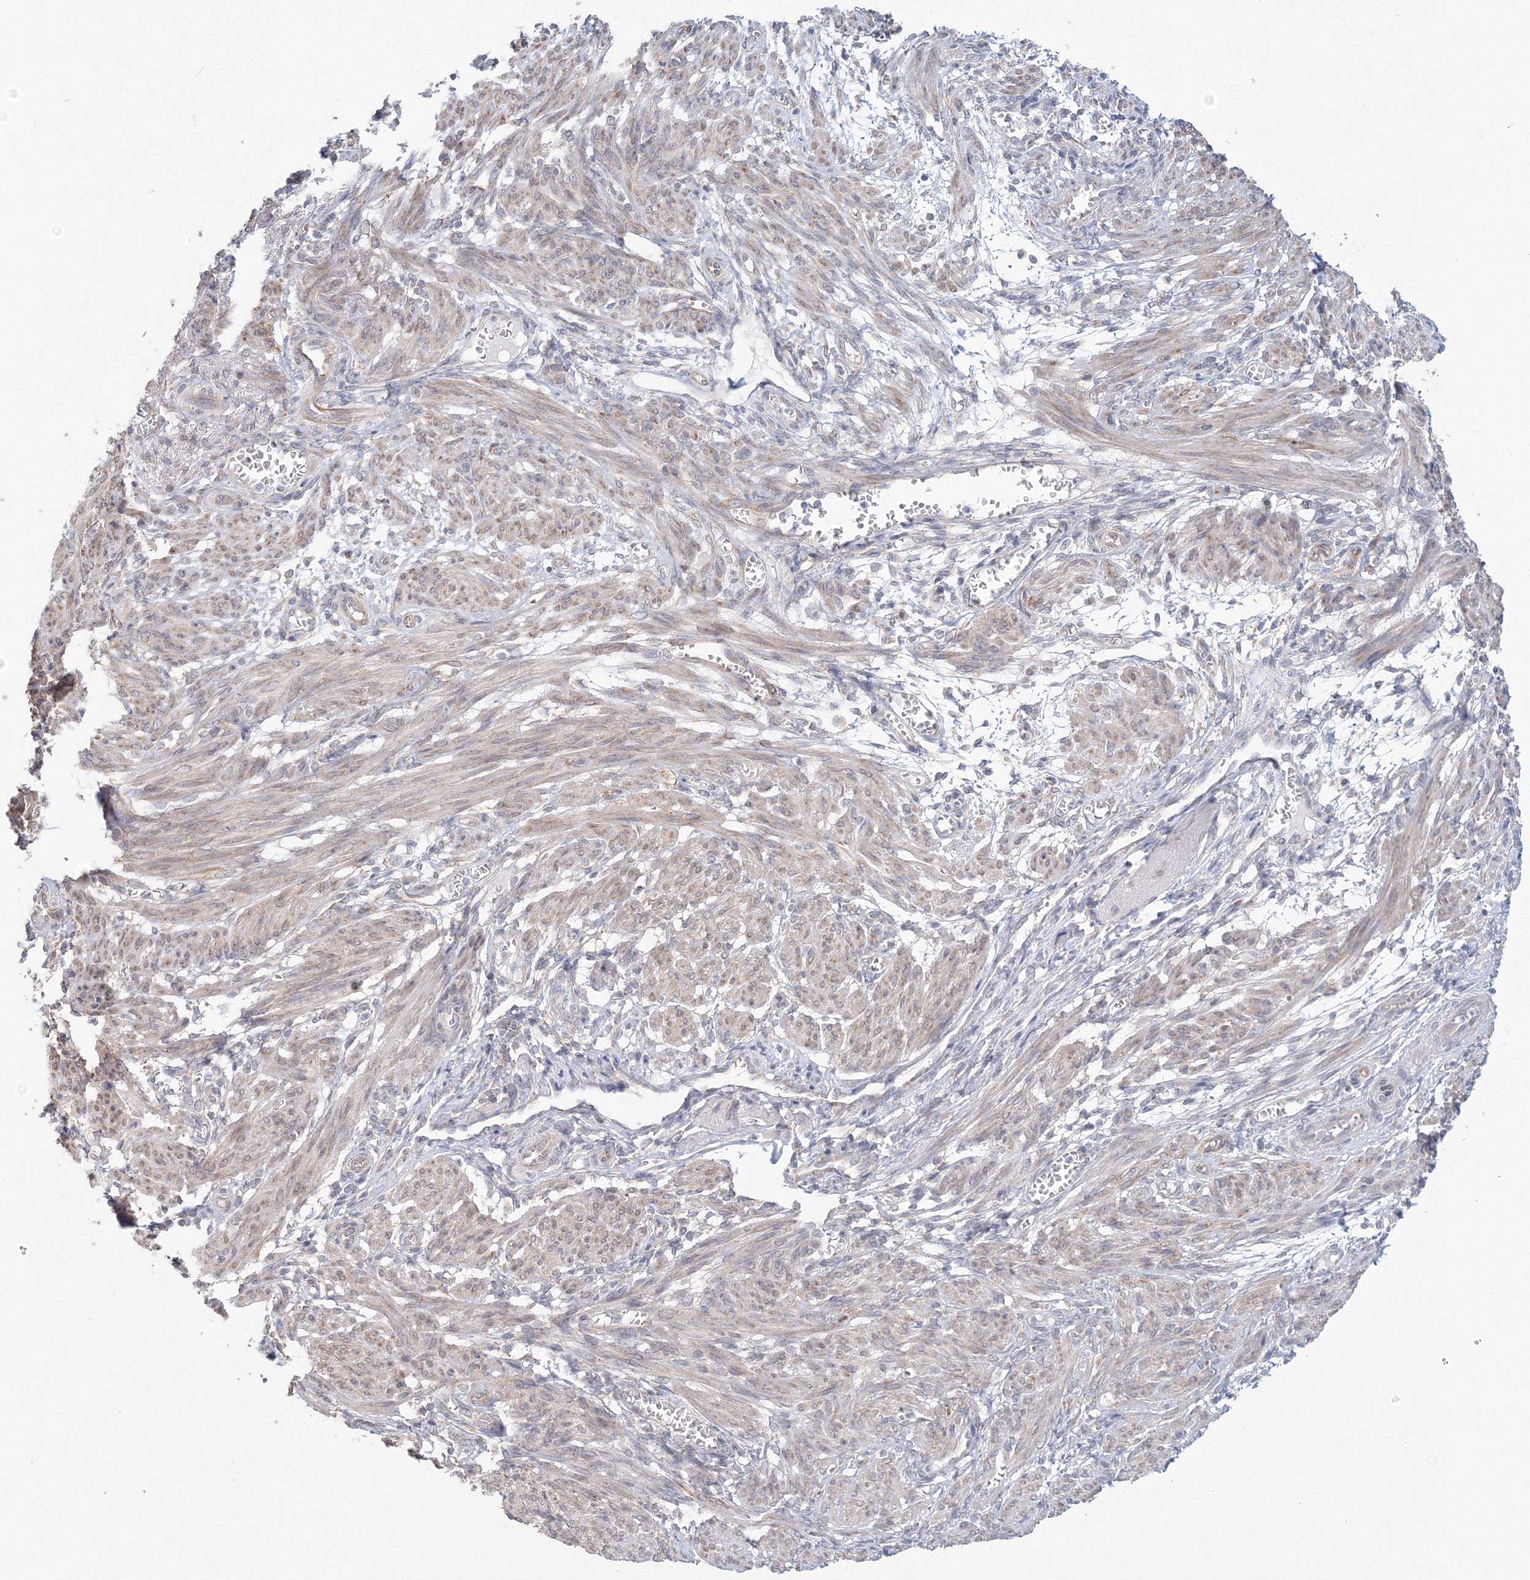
{"staining": {"intensity": "moderate", "quantity": "25%-75%", "location": "cytoplasmic/membranous"}, "tissue": "smooth muscle", "cell_type": "Smooth muscle cells", "image_type": "normal", "snomed": [{"axis": "morphology", "description": "Normal tissue, NOS"}, {"axis": "topography", "description": "Smooth muscle"}], "caption": "High-magnification brightfield microscopy of benign smooth muscle stained with DAB (brown) and counterstained with hematoxylin (blue). smooth muscle cells exhibit moderate cytoplasmic/membranous staining is seen in about25%-75% of cells.", "gene": "DHRS12", "patient": {"sex": "female", "age": 39}}